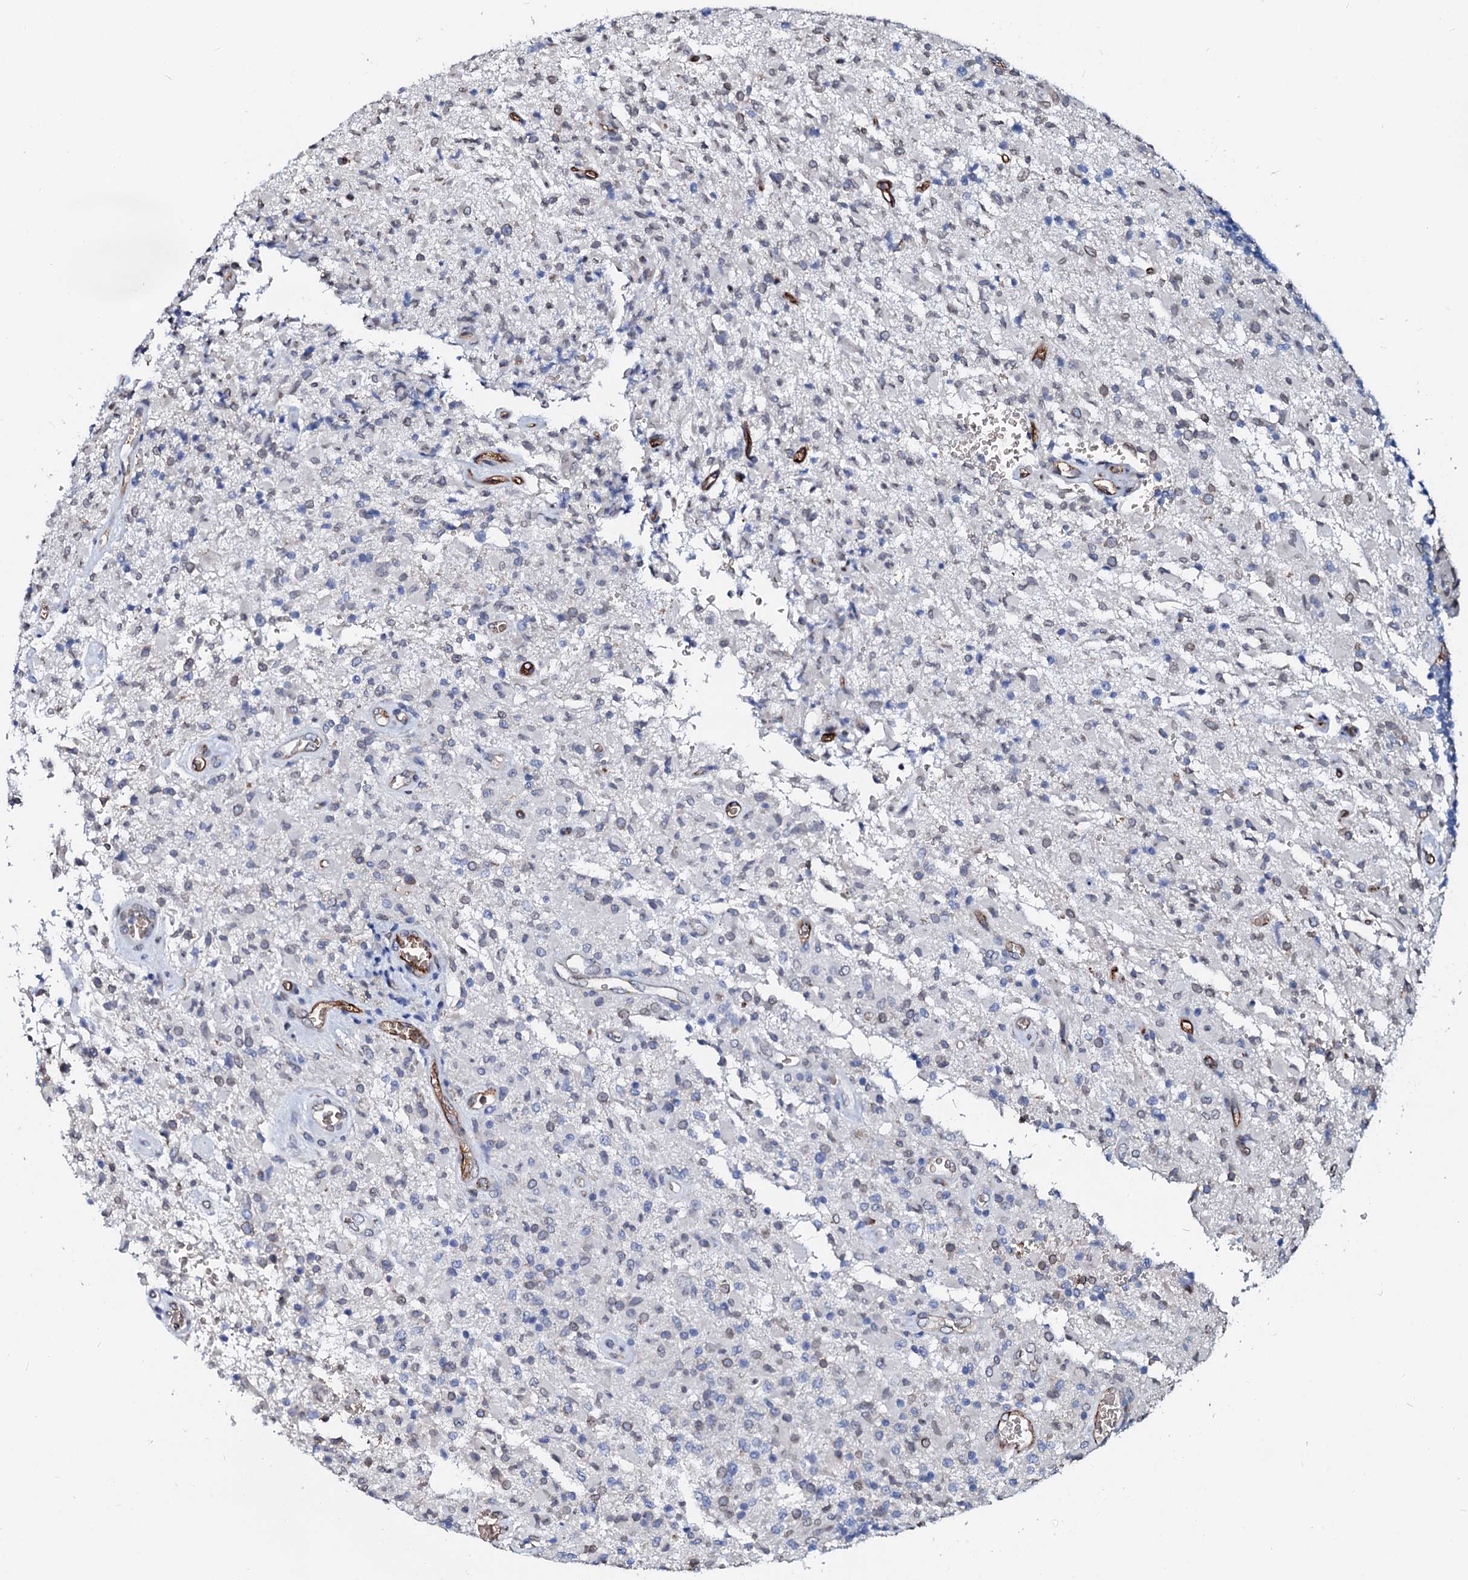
{"staining": {"intensity": "negative", "quantity": "none", "location": "none"}, "tissue": "glioma", "cell_type": "Tumor cells", "image_type": "cancer", "snomed": [{"axis": "morphology", "description": "Glioma, malignant, High grade"}, {"axis": "topography", "description": "Brain"}], "caption": "This is a histopathology image of immunohistochemistry staining of glioma, which shows no staining in tumor cells.", "gene": "NRP2", "patient": {"sex": "female", "age": 57}}